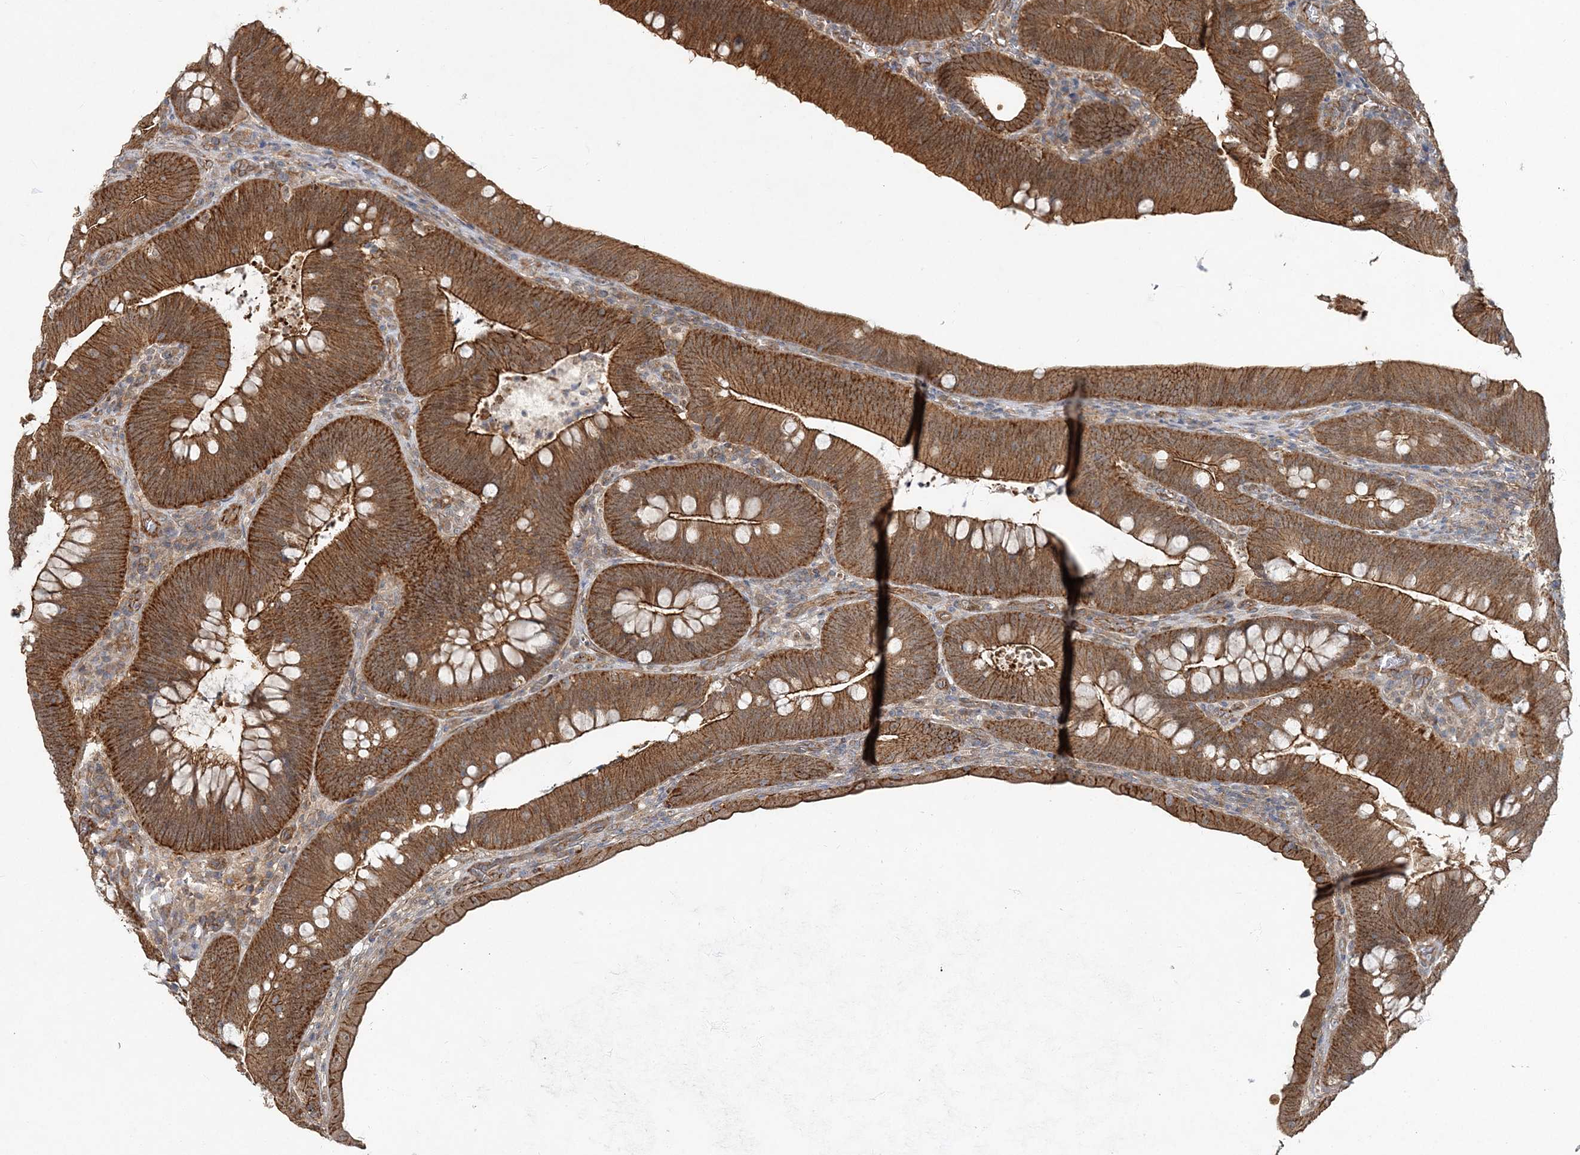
{"staining": {"intensity": "moderate", "quantity": ">75%", "location": "cytoplasmic/membranous"}, "tissue": "colorectal cancer", "cell_type": "Tumor cells", "image_type": "cancer", "snomed": [{"axis": "morphology", "description": "Normal tissue, NOS"}, {"axis": "topography", "description": "Colon"}], "caption": "Protein expression analysis of colorectal cancer reveals moderate cytoplasmic/membranous positivity in about >75% of tumor cells. Immunohistochemistry stains the protein of interest in brown and the nuclei are stained blue.", "gene": "MAT2B", "patient": {"sex": "female", "age": 82}}